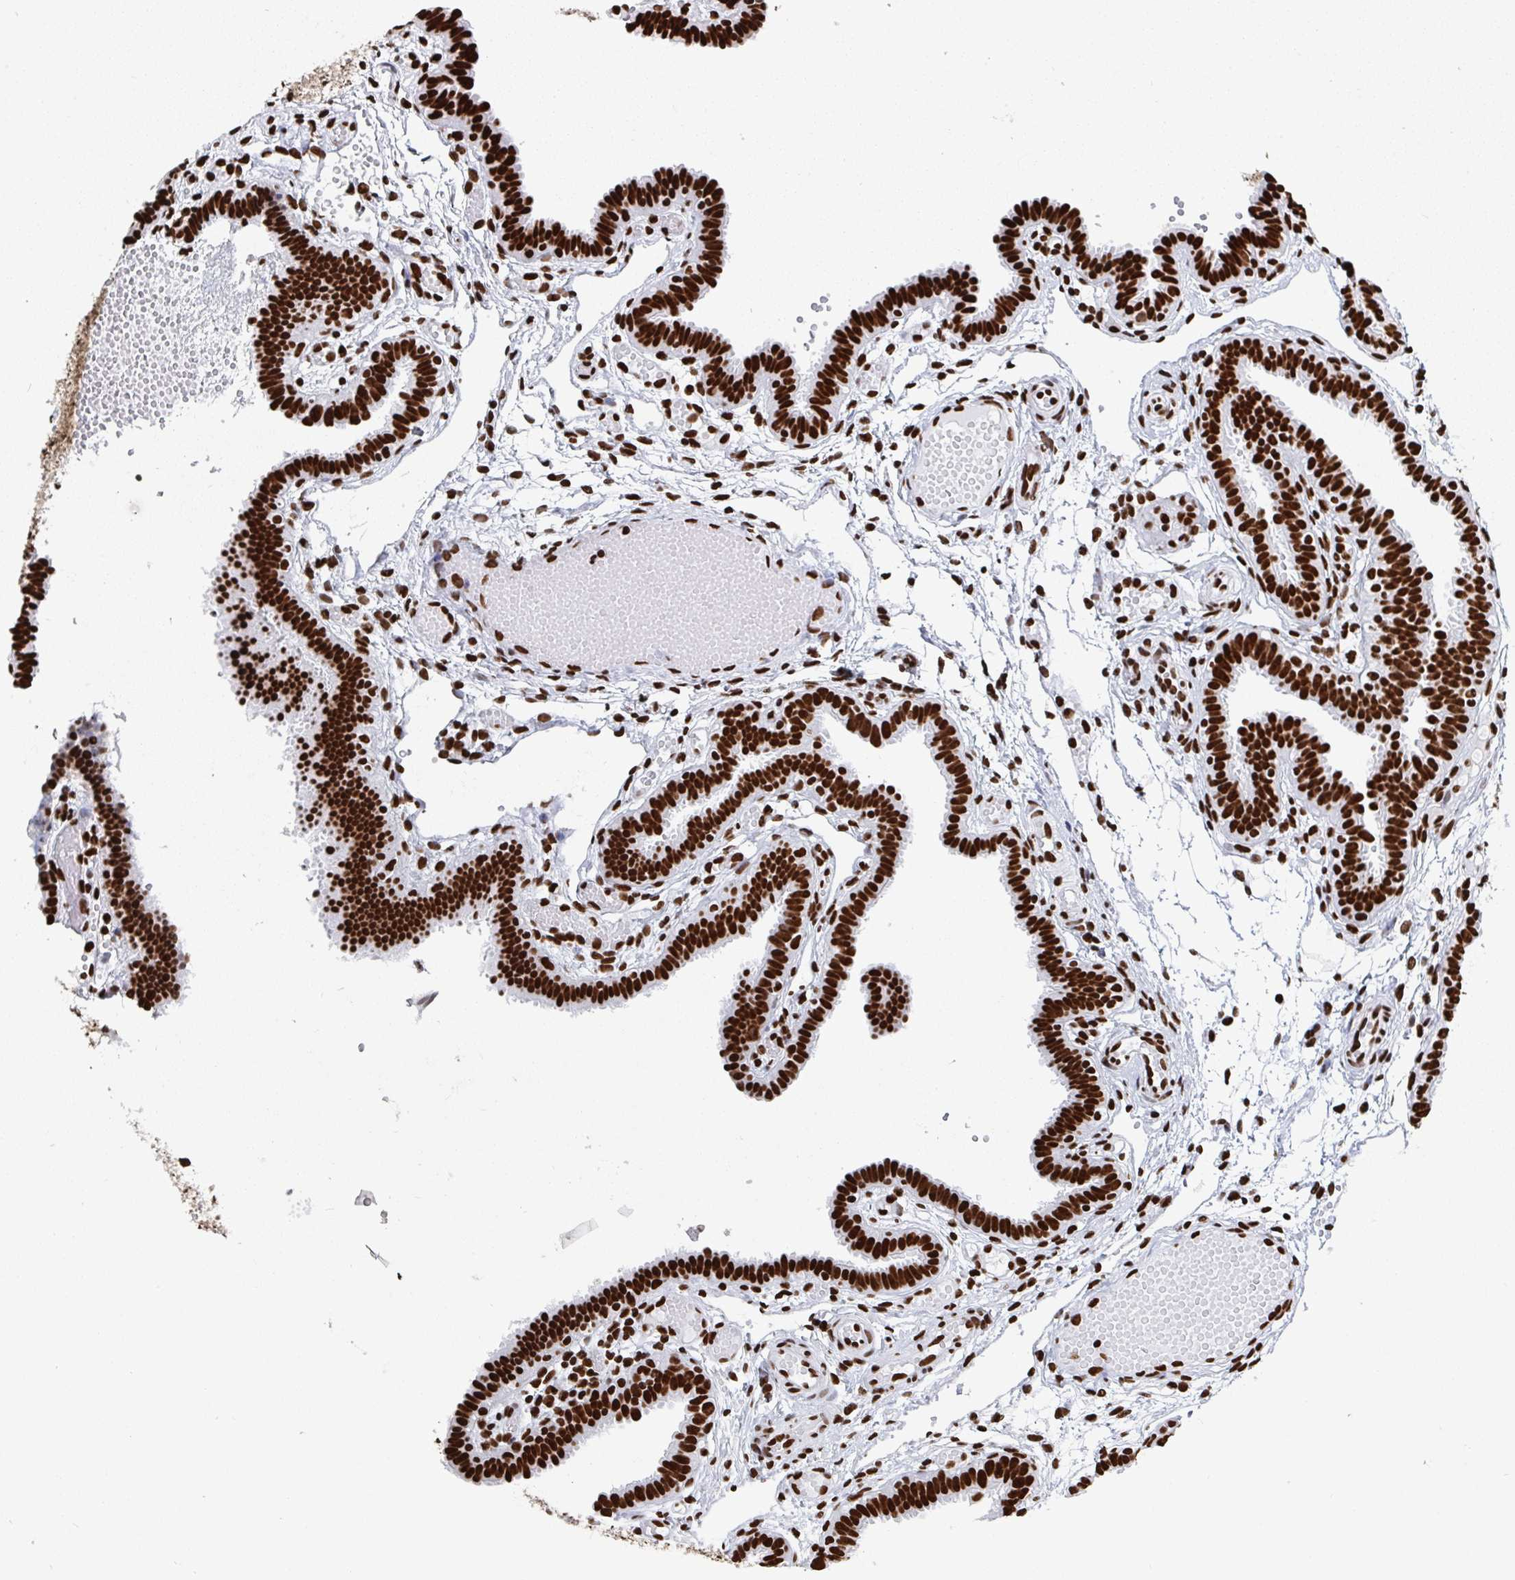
{"staining": {"intensity": "strong", "quantity": ">75%", "location": "nuclear"}, "tissue": "fallopian tube", "cell_type": "Glandular cells", "image_type": "normal", "snomed": [{"axis": "morphology", "description": "Normal tissue, NOS"}, {"axis": "topography", "description": "Fallopian tube"}], "caption": "Brown immunohistochemical staining in normal fallopian tube displays strong nuclear positivity in about >75% of glandular cells. The staining was performed using DAB (3,3'-diaminobenzidine) to visualize the protein expression in brown, while the nuclei were stained in blue with hematoxylin (Magnification: 20x).", "gene": "GAR1", "patient": {"sex": "female", "age": 37}}